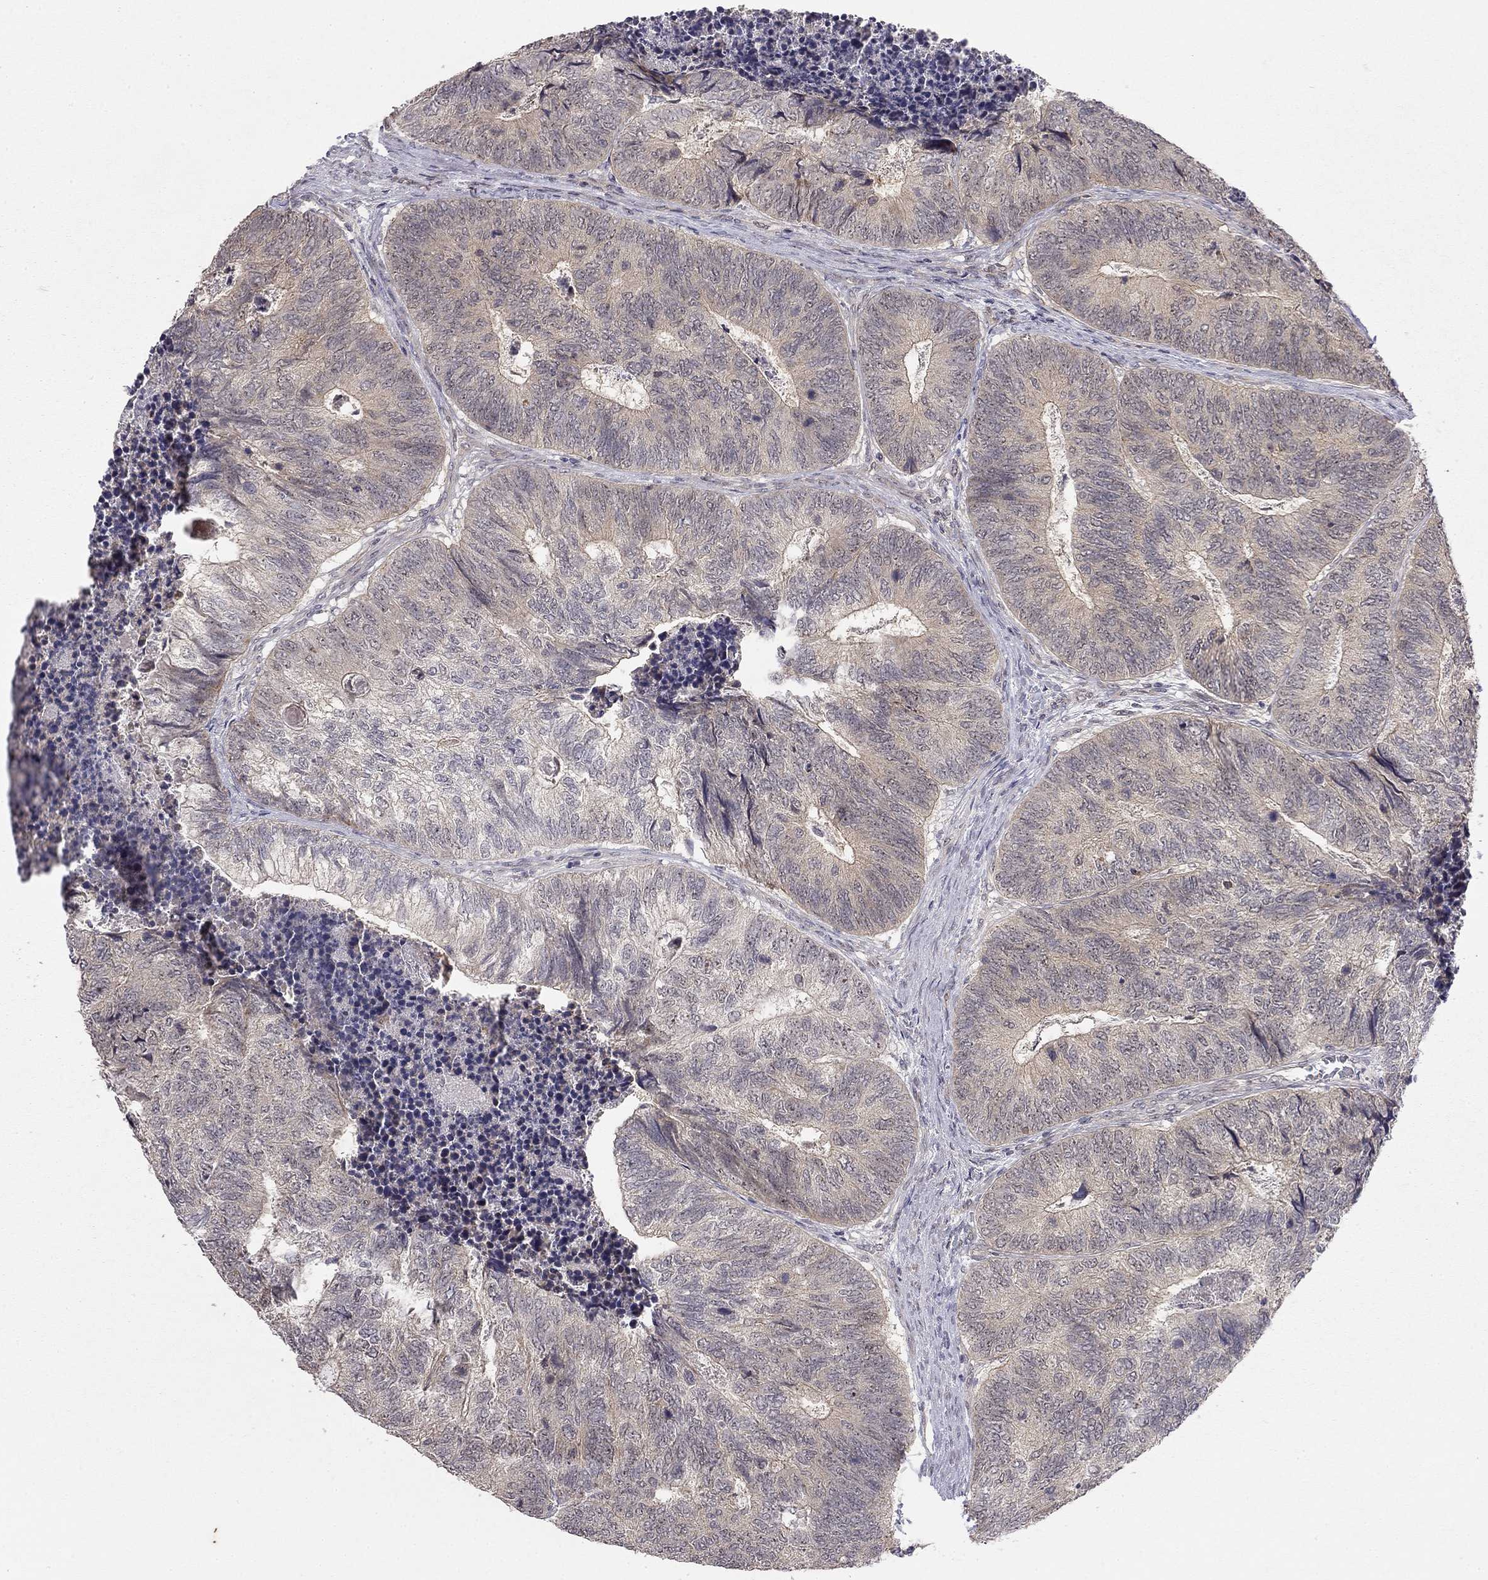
{"staining": {"intensity": "negative", "quantity": "none", "location": "none"}, "tissue": "colorectal cancer", "cell_type": "Tumor cells", "image_type": "cancer", "snomed": [{"axis": "morphology", "description": "Adenocarcinoma, NOS"}, {"axis": "topography", "description": "Colon"}], "caption": "This is a image of immunohistochemistry (IHC) staining of colorectal adenocarcinoma, which shows no expression in tumor cells.", "gene": "STXBP6", "patient": {"sex": "female", "age": 67}}